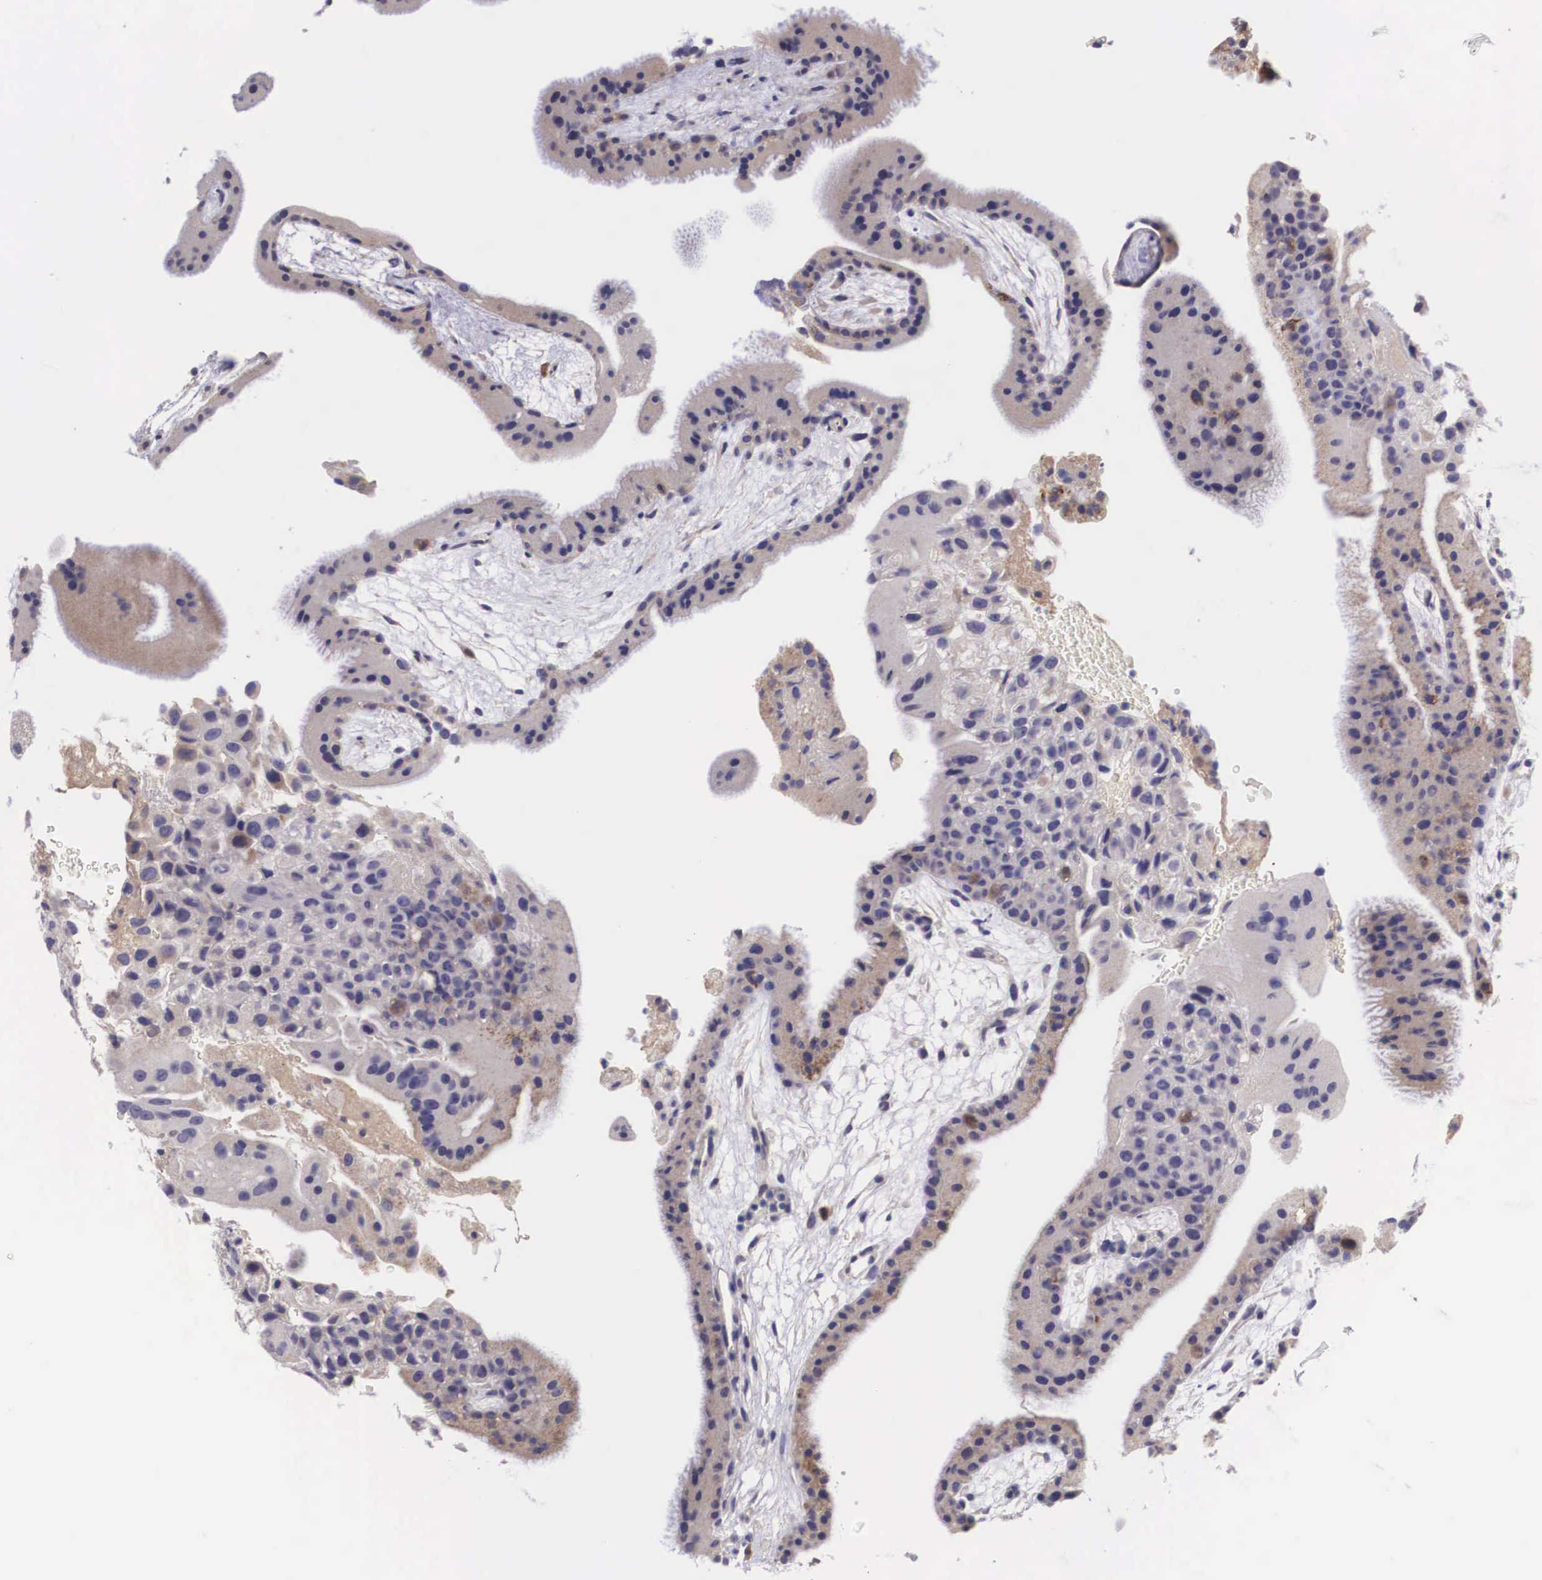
{"staining": {"intensity": "negative", "quantity": "none", "location": "none"}, "tissue": "placenta", "cell_type": "Decidual cells", "image_type": "normal", "snomed": [{"axis": "morphology", "description": "Normal tissue, NOS"}, {"axis": "topography", "description": "Placenta"}], "caption": "Protein analysis of benign placenta displays no significant staining in decidual cells.", "gene": "ARG2", "patient": {"sex": "female", "age": 19}}